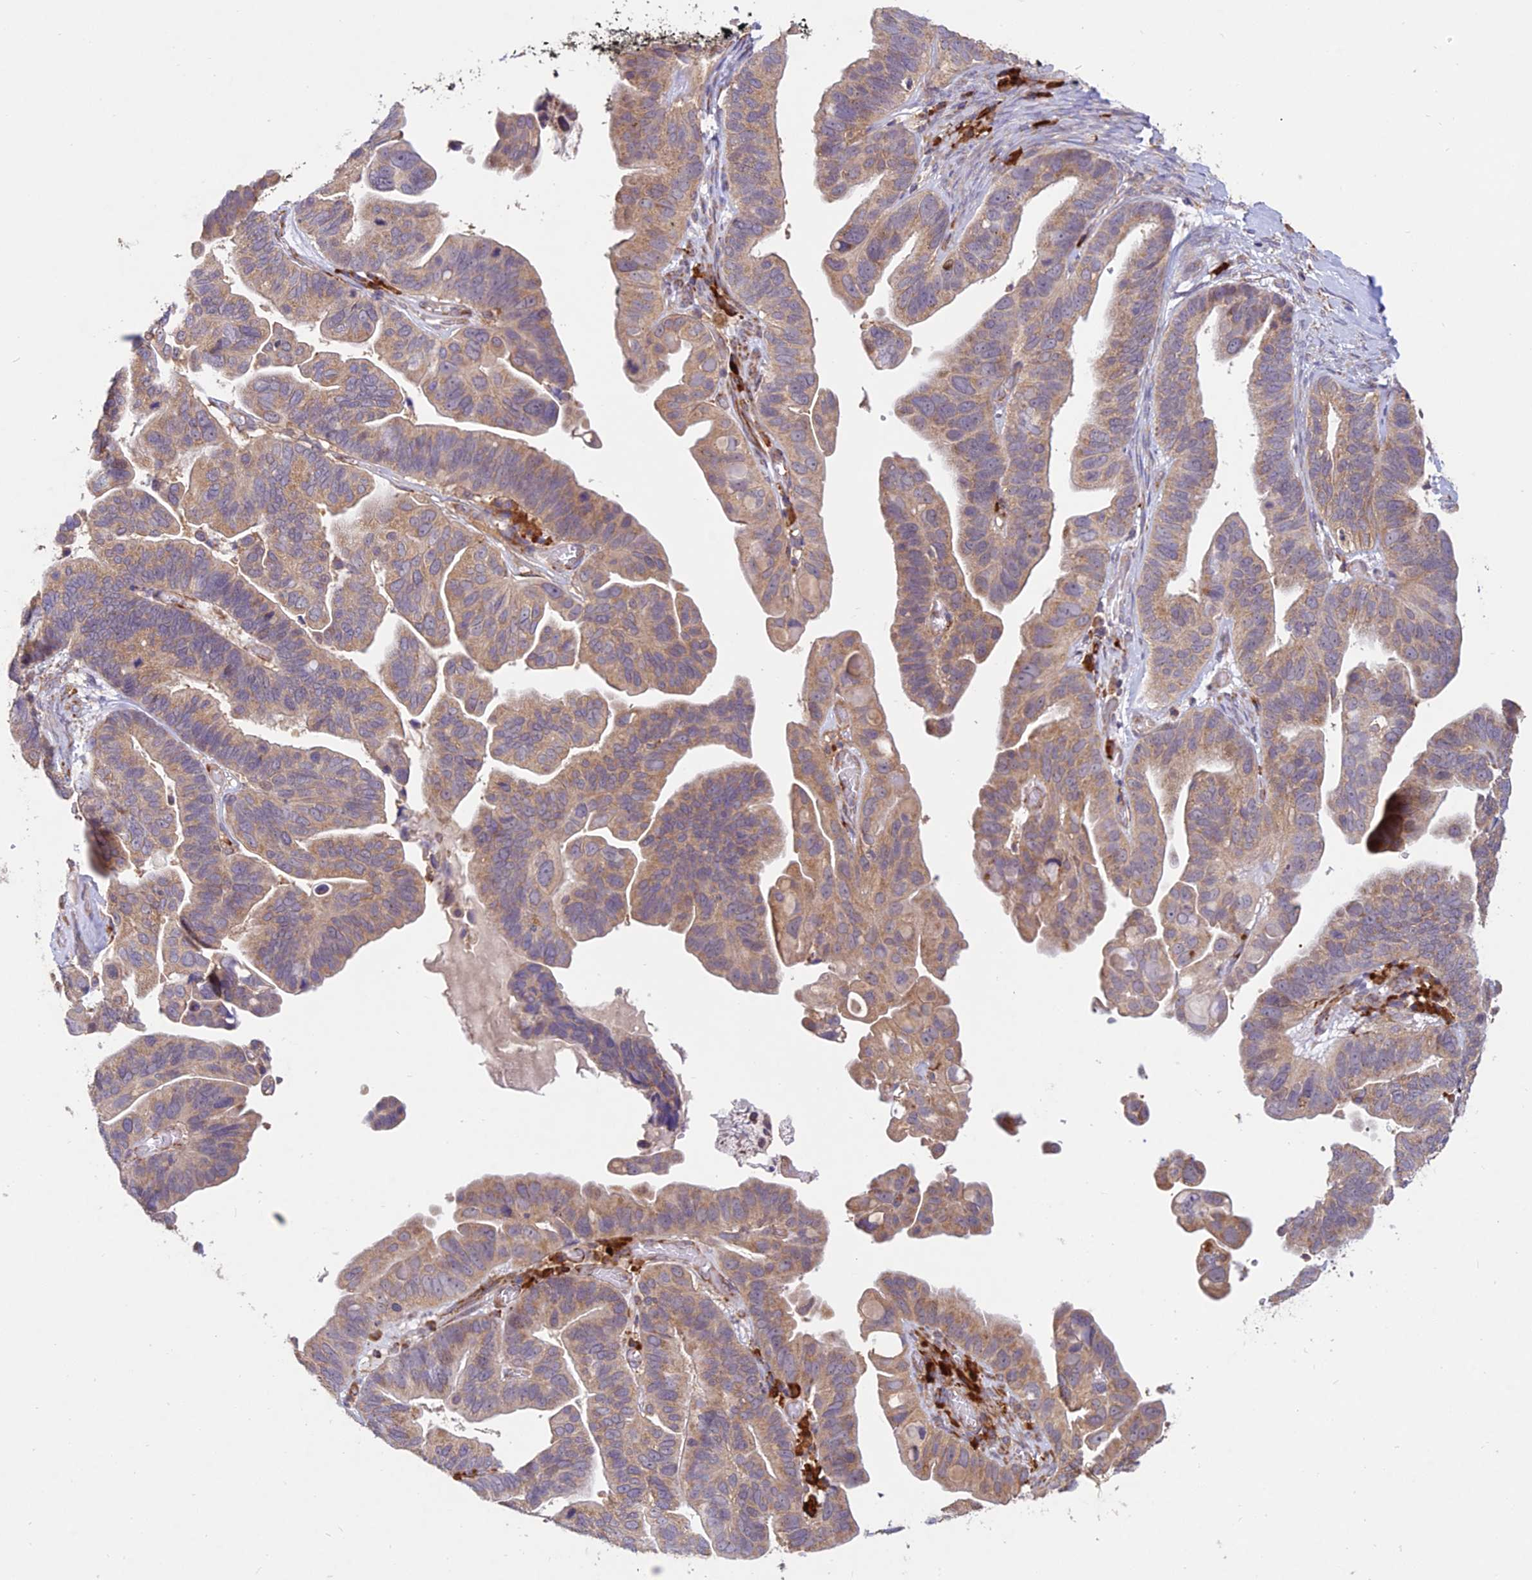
{"staining": {"intensity": "moderate", "quantity": "25%-75%", "location": "cytoplasmic/membranous"}, "tissue": "ovarian cancer", "cell_type": "Tumor cells", "image_type": "cancer", "snomed": [{"axis": "morphology", "description": "Cystadenocarcinoma, serous, NOS"}, {"axis": "topography", "description": "Ovary"}], "caption": "This is a photomicrograph of immunohistochemistry staining of ovarian cancer (serous cystadenocarcinoma), which shows moderate expression in the cytoplasmic/membranous of tumor cells.", "gene": "NXNL2", "patient": {"sex": "female", "age": 56}}